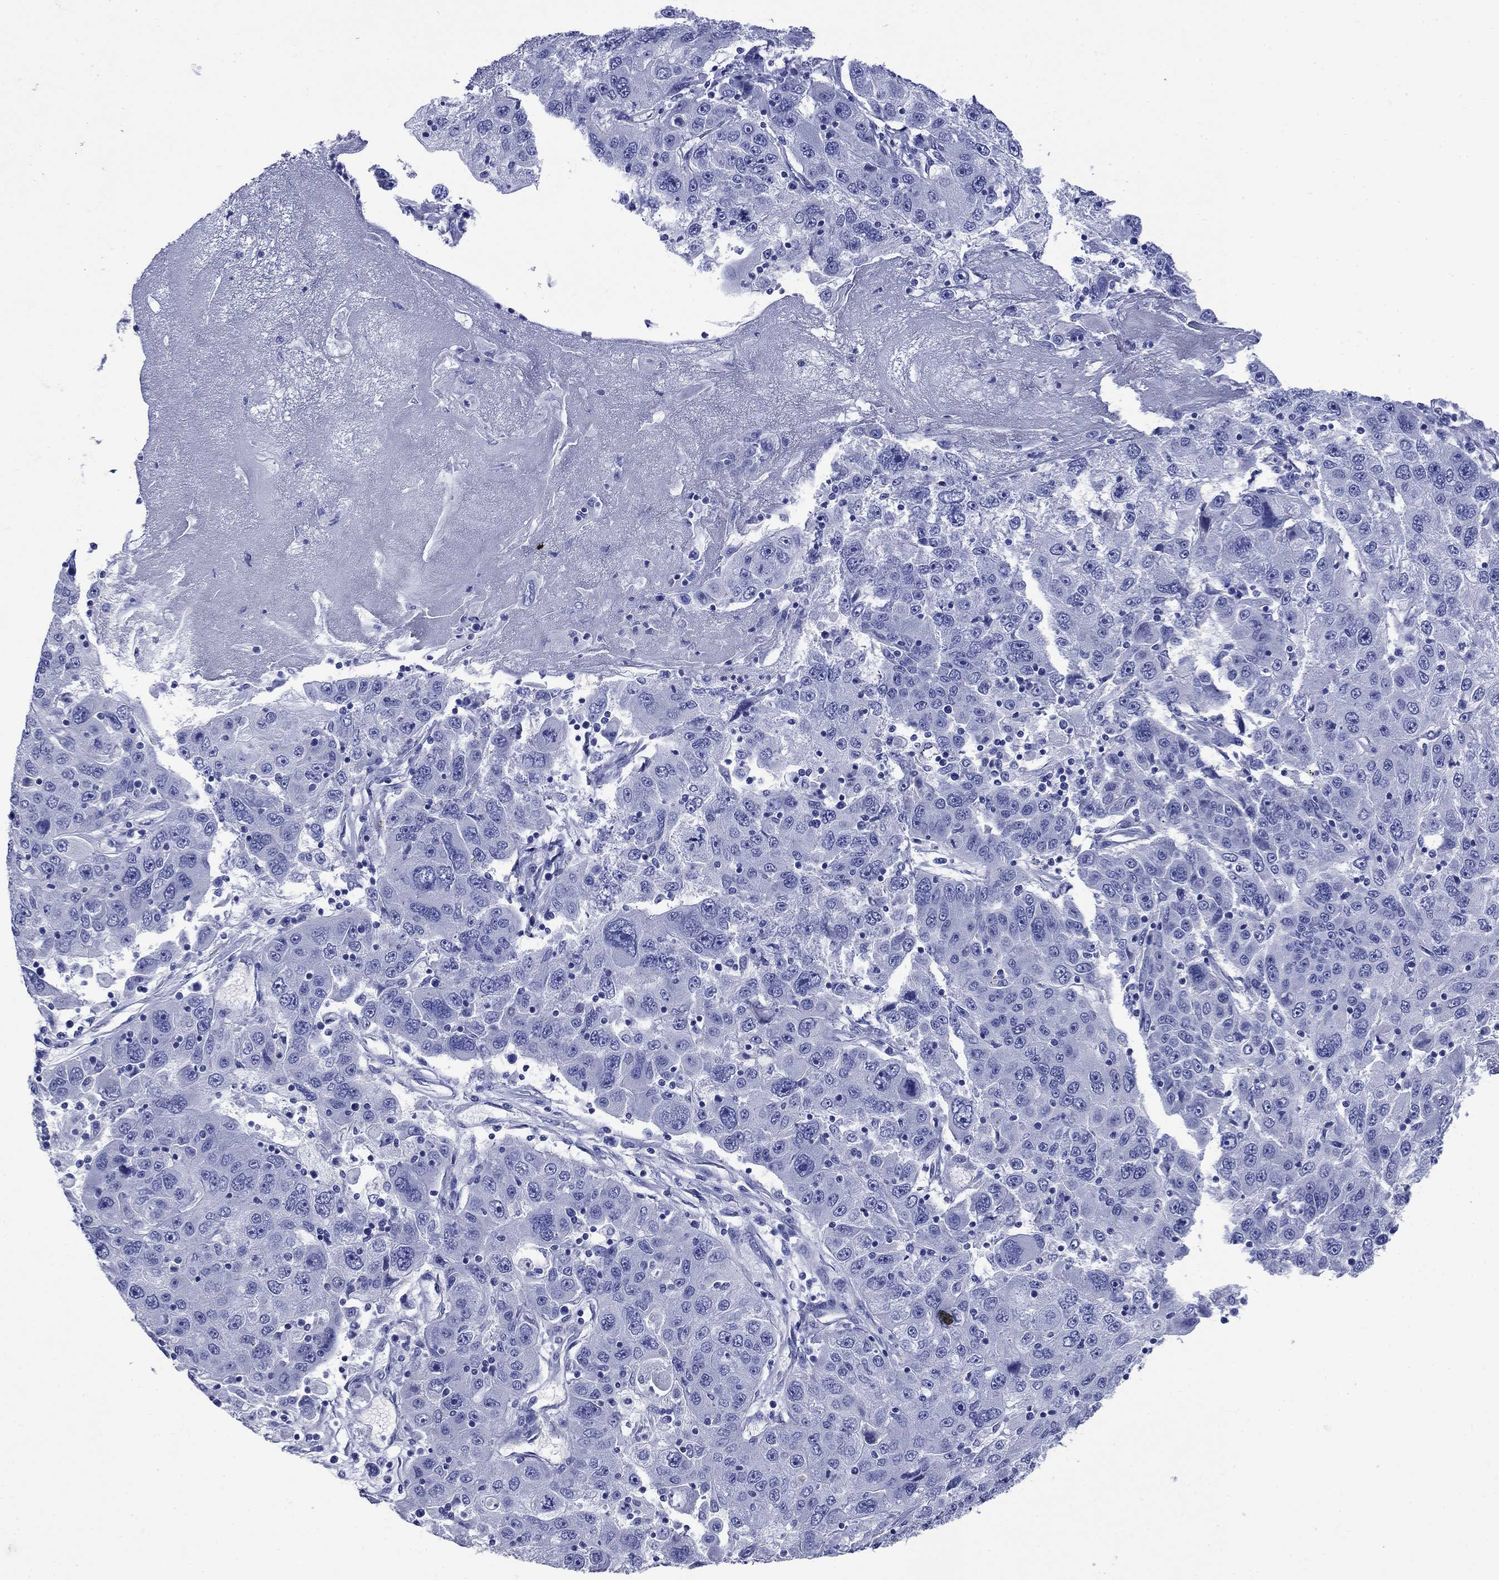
{"staining": {"intensity": "negative", "quantity": "none", "location": "none"}, "tissue": "stomach cancer", "cell_type": "Tumor cells", "image_type": "cancer", "snomed": [{"axis": "morphology", "description": "Adenocarcinoma, NOS"}, {"axis": "topography", "description": "Stomach"}], "caption": "The IHC micrograph has no significant expression in tumor cells of stomach adenocarcinoma tissue.", "gene": "SLC1A2", "patient": {"sex": "male", "age": 56}}